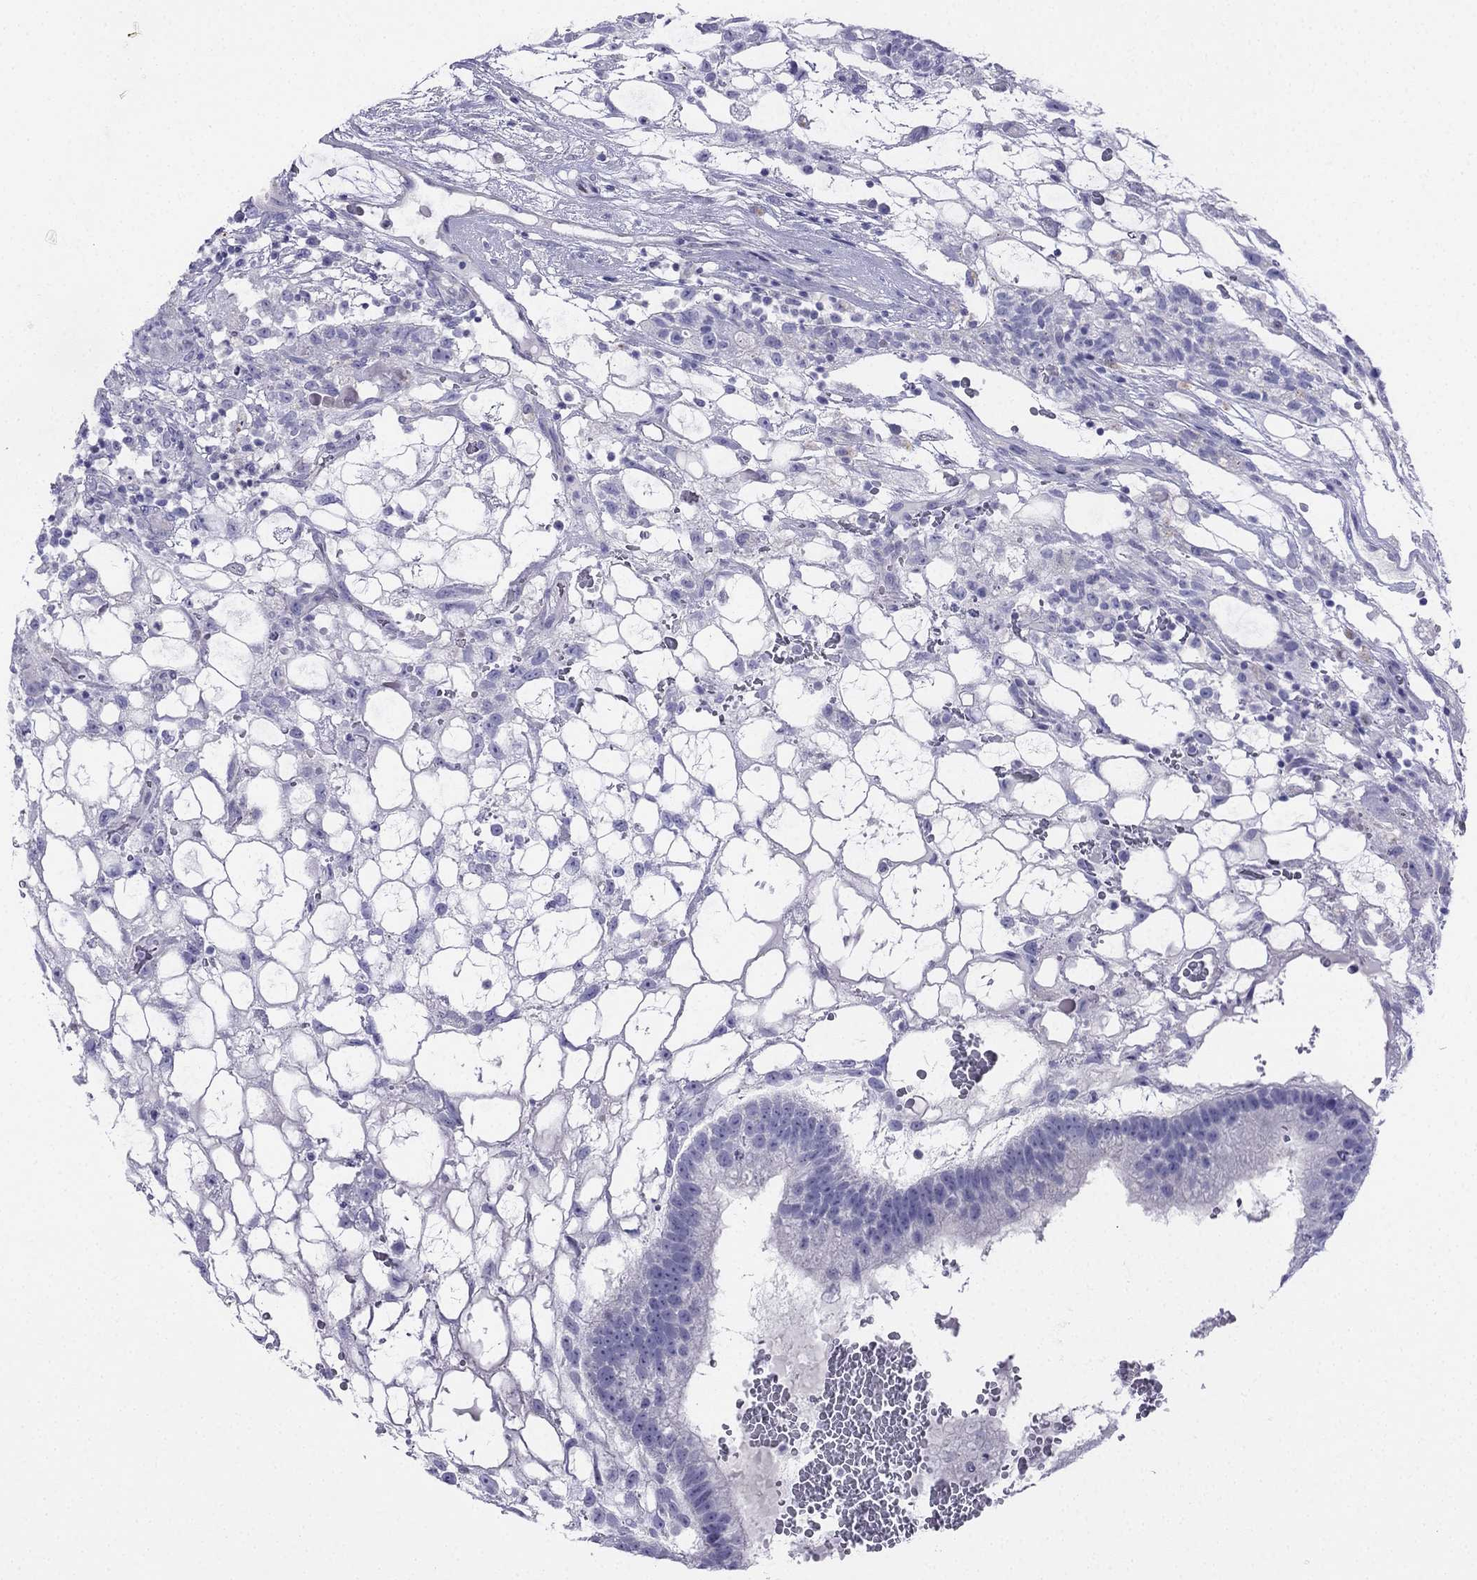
{"staining": {"intensity": "negative", "quantity": "none", "location": "none"}, "tissue": "testis cancer", "cell_type": "Tumor cells", "image_type": "cancer", "snomed": [{"axis": "morphology", "description": "Normal tissue, NOS"}, {"axis": "morphology", "description": "Carcinoma, Embryonal, NOS"}, {"axis": "topography", "description": "Testis"}, {"axis": "topography", "description": "Epididymis"}], "caption": "High power microscopy histopathology image of an IHC micrograph of embryonal carcinoma (testis), revealing no significant expression in tumor cells.", "gene": "ALOXE3", "patient": {"sex": "male", "age": 32}}